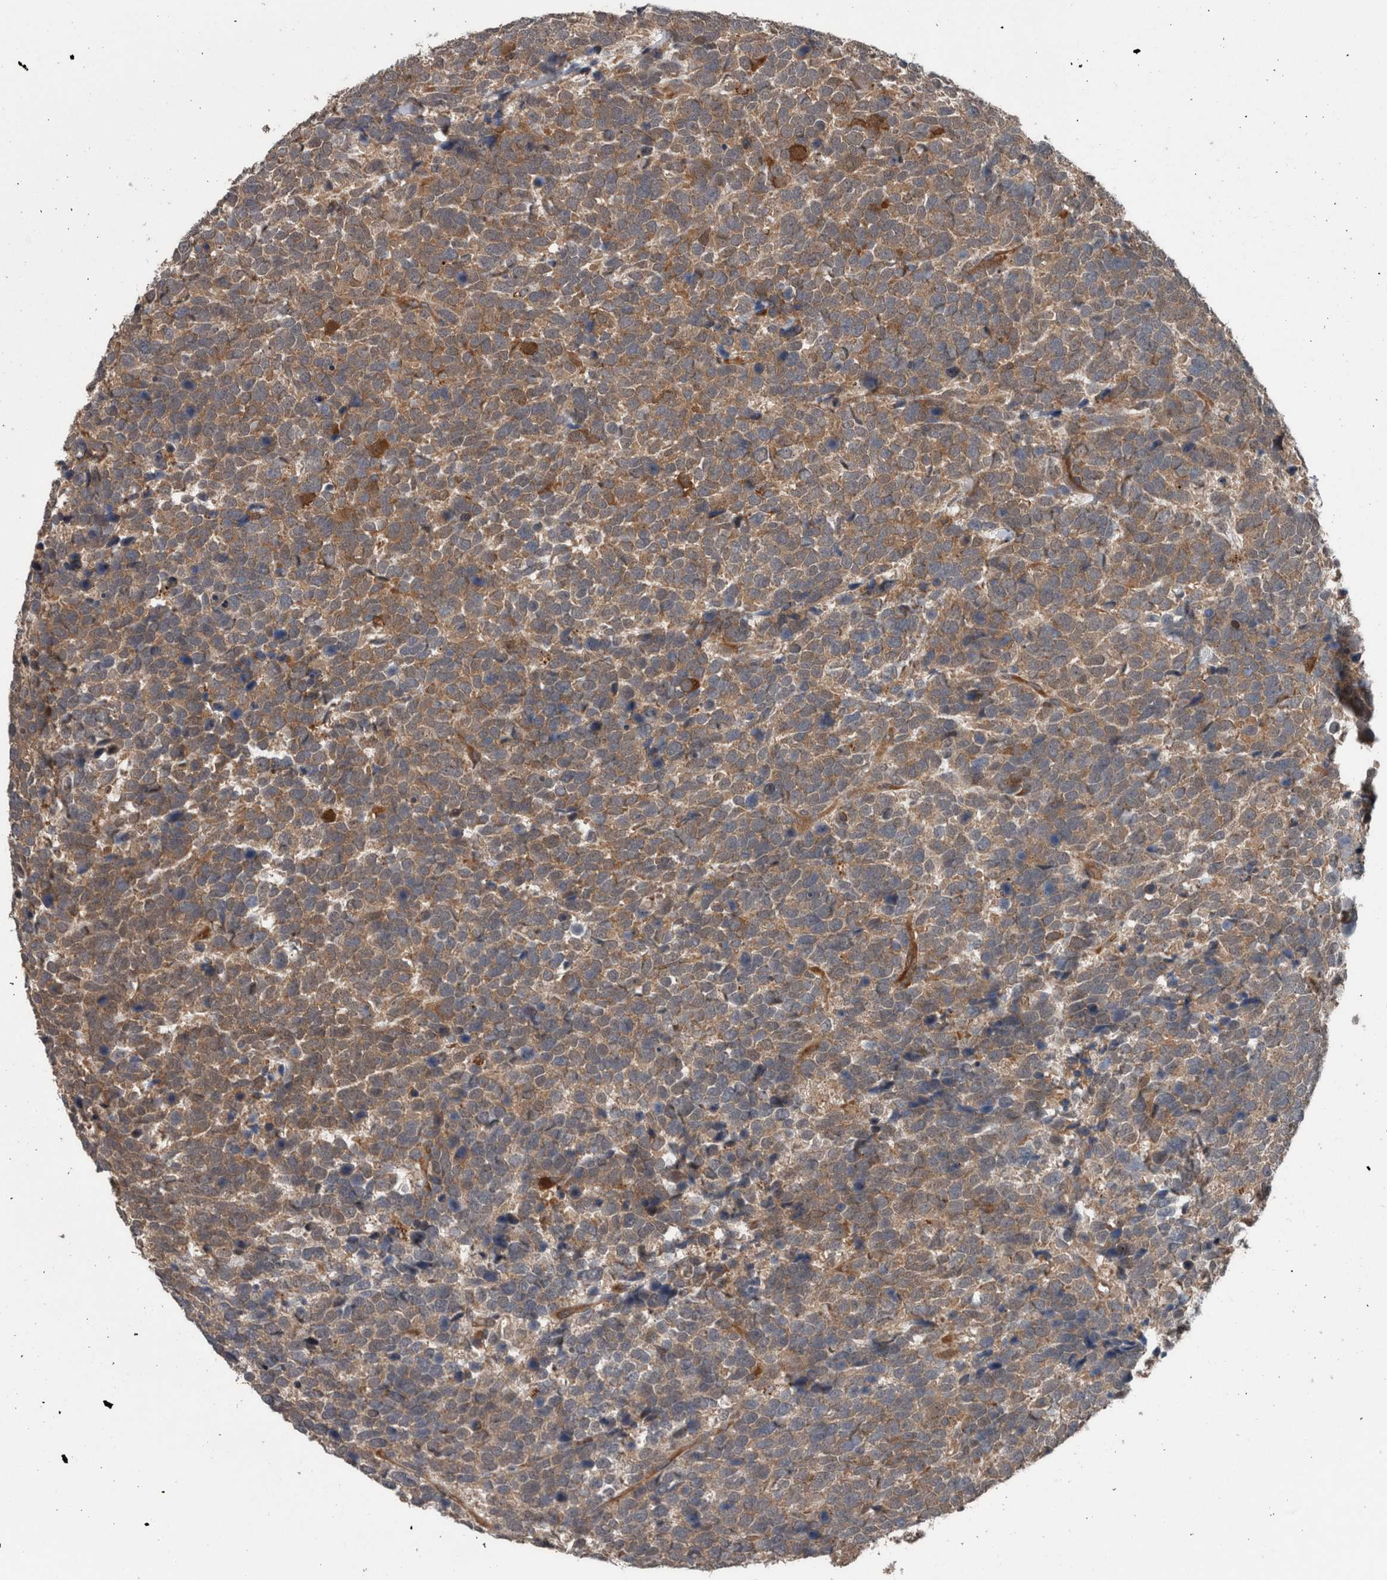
{"staining": {"intensity": "moderate", "quantity": ">75%", "location": "cytoplasmic/membranous"}, "tissue": "urothelial cancer", "cell_type": "Tumor cells", "image_type": "cancer", "snomed": [{"axis": "morphology", "description": "Urothelial carcinoma, High grade"}, {"axis": "topography", "description": "Urinary bladder"}], "caption": "Moderate cytoplasmic/membranous positivity is present in approximately >75% of tumor cells in urothelial cancer.", "gene": "RIOK3", "patient": {"sex": "female", "age": 82}}